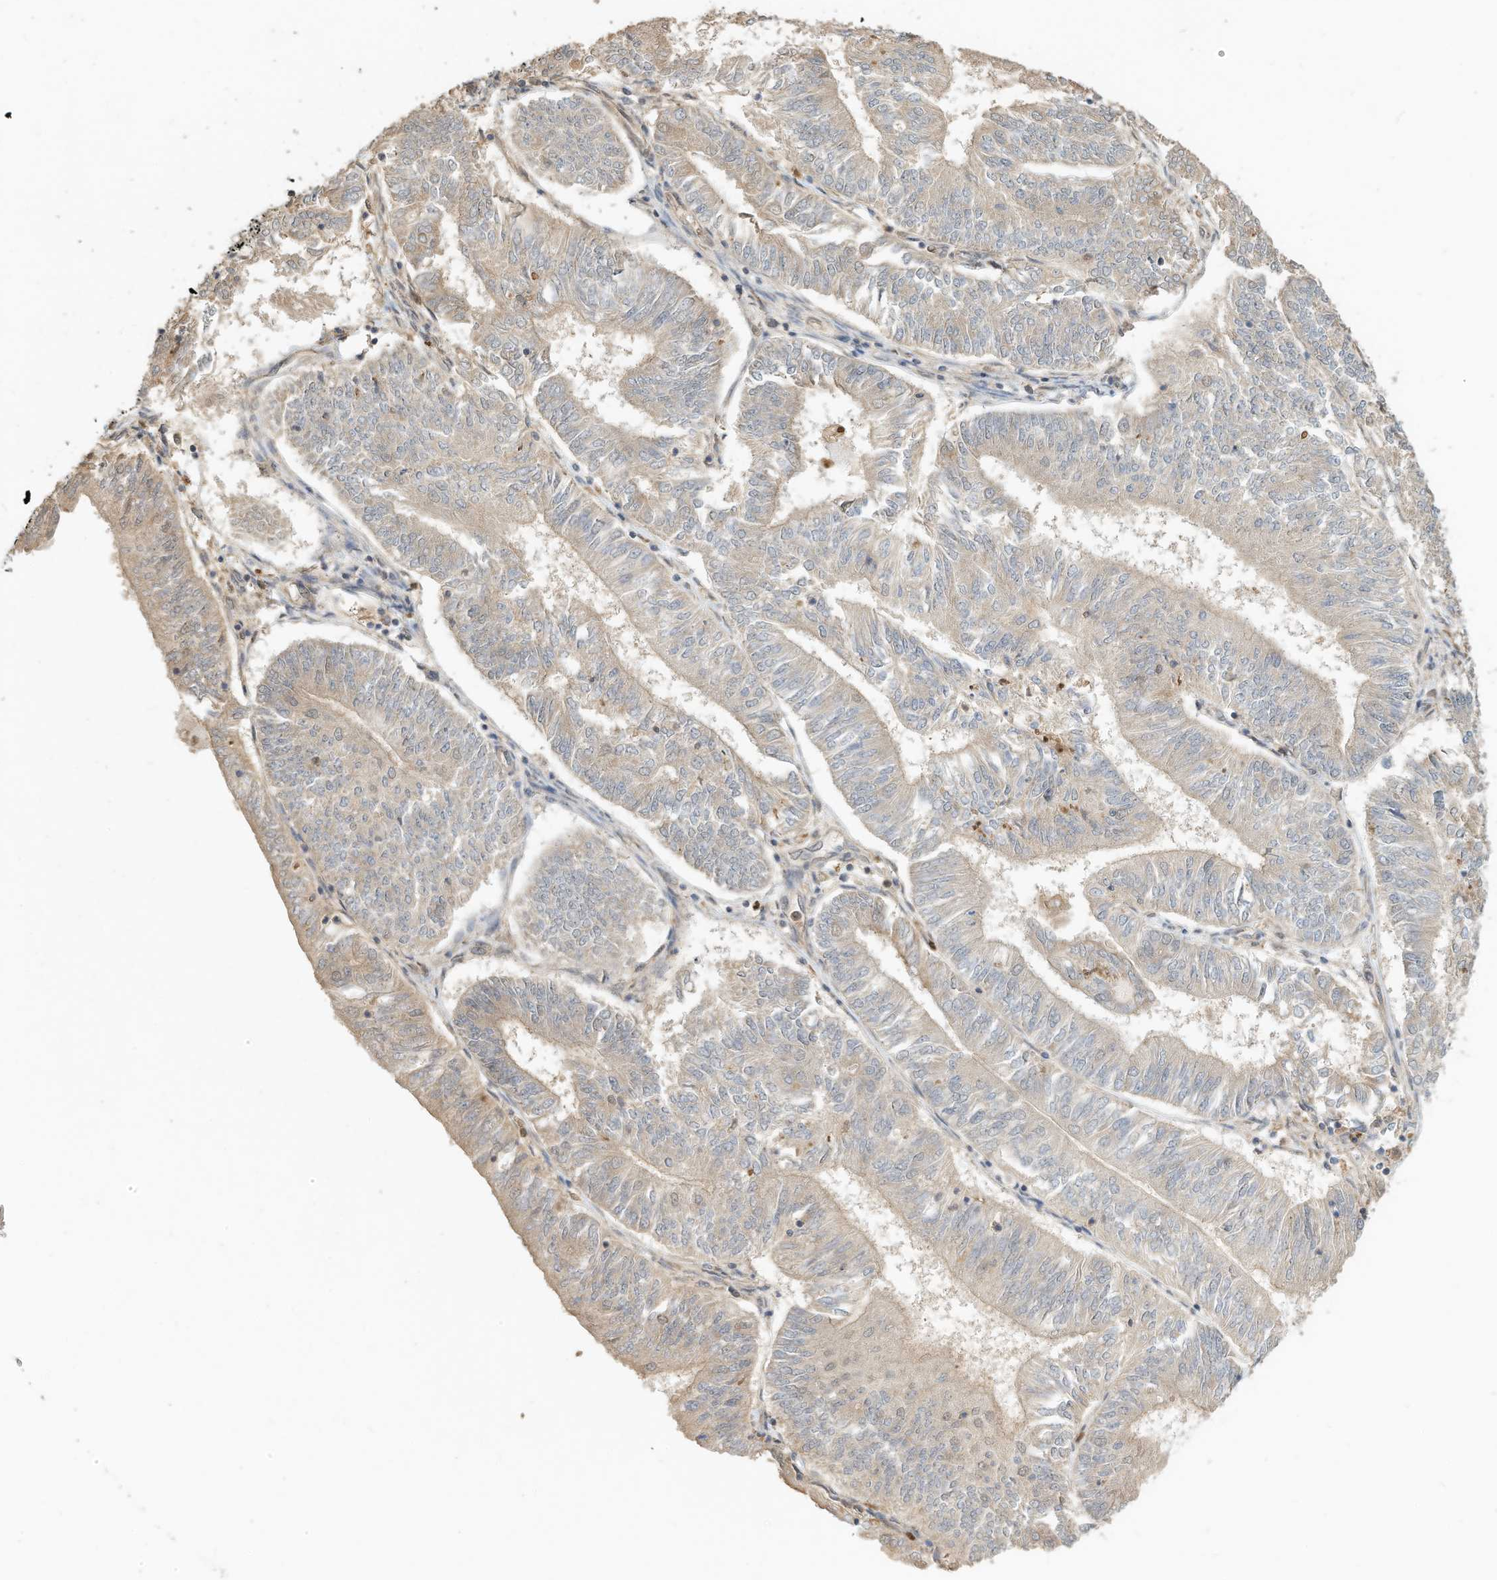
{"staining": {"intensity": "weak", "quantity": "<25%", "location": "cytoplasmic/membranous"}, "tissue": "endometrial cancer", "cell_type": "Tumor cells", "image_type": "cancer", "snomed": [{"axis": "morphology", "description": "Adenocarcinoma, NOS"}, {"axis": "topography", "description": "Endometrium"}], "caption": "Immunohistochemistry (IHC) histopathology image of endometrial cancer (adenocarcinoma) stained for a protein (brown), which reveals no expression in tumor cells.", "gene": "OFD1", "patient": {"sex": "female", "age": 58}}